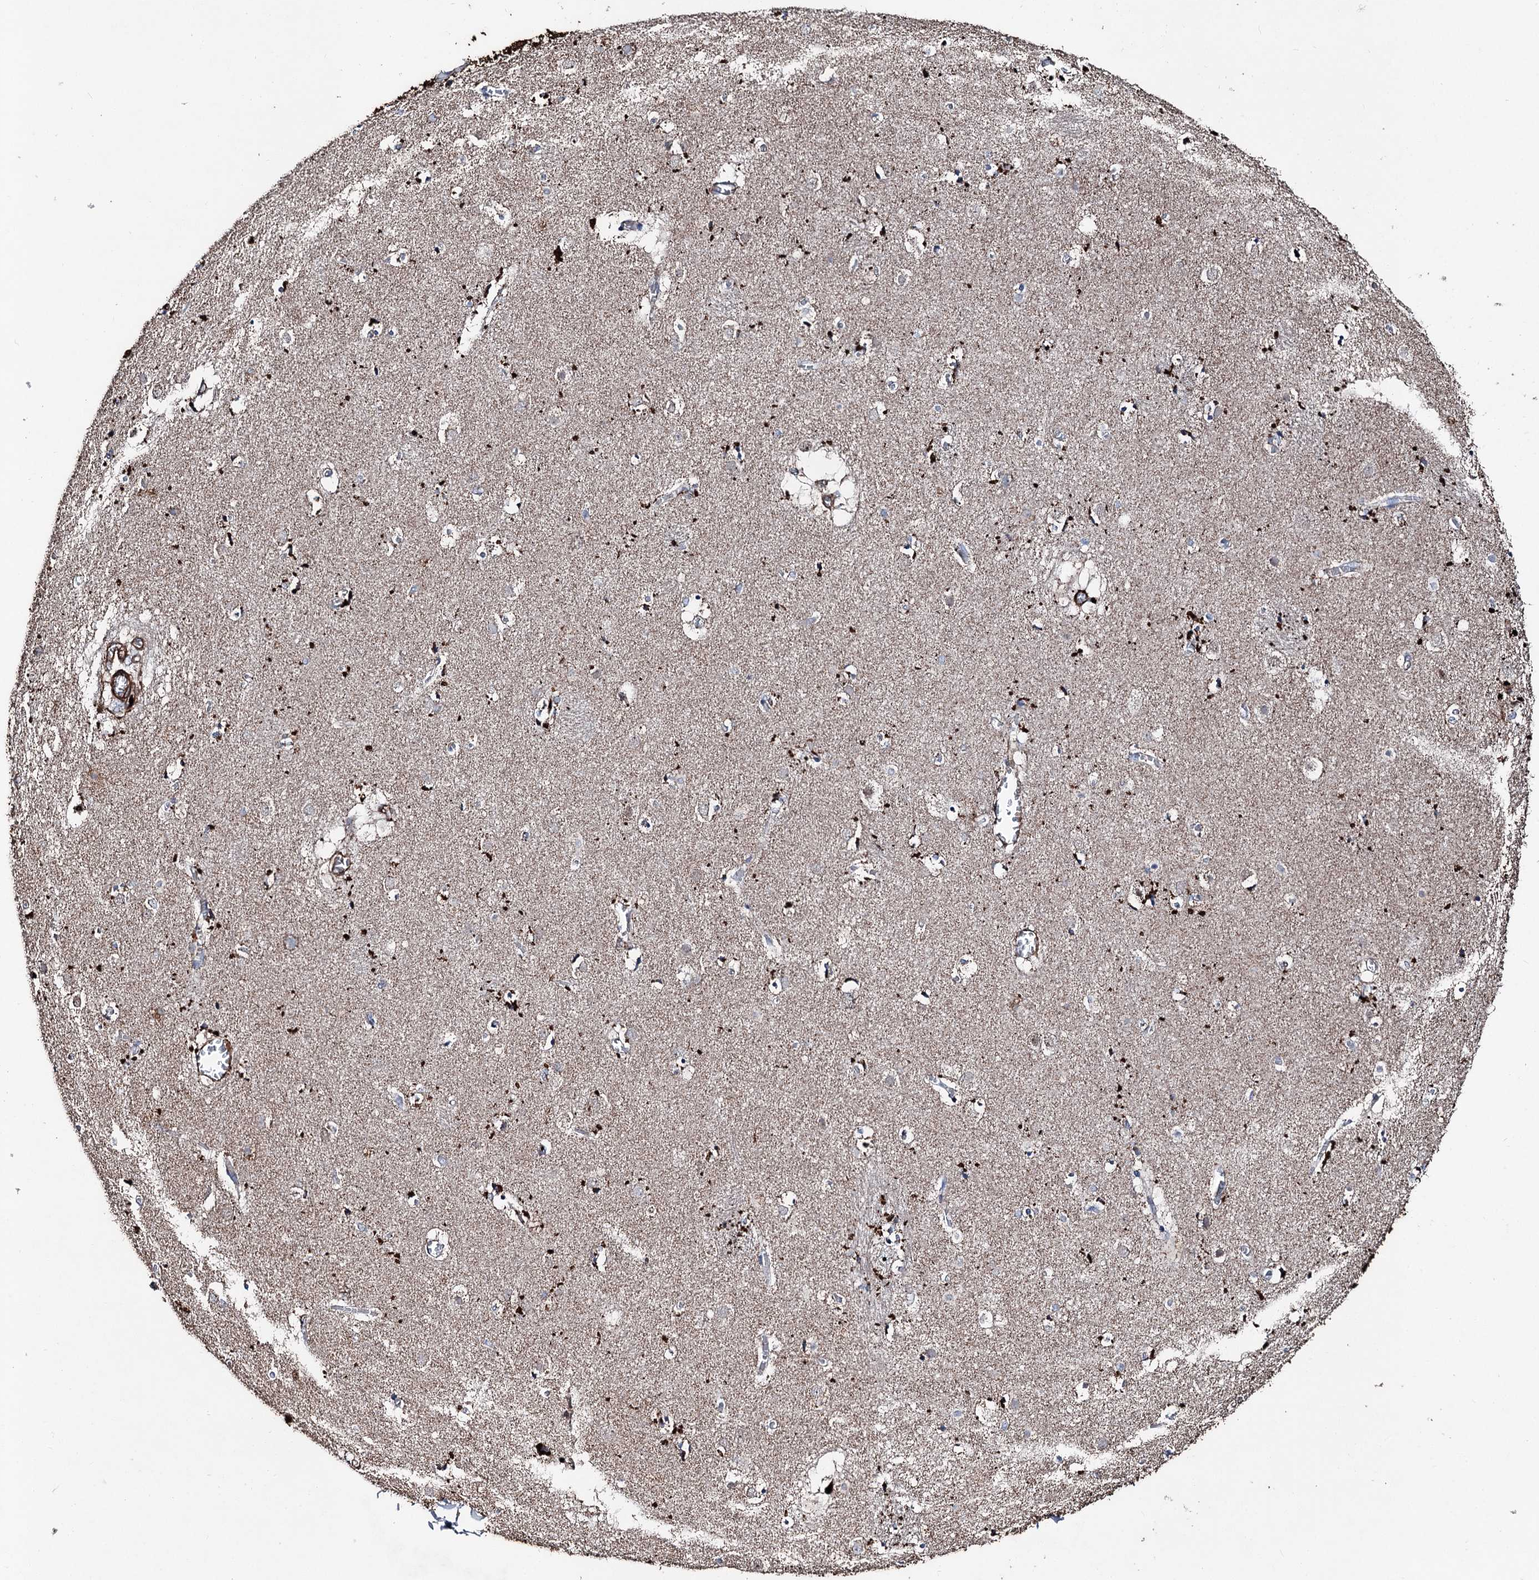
{"staining": {"intensity": "moderate", "quantity": "<25%", "location": "cytoplasmic/membranous"}, "tissue": "caudate", "cell_type": "Glial cells", "image_type": "normal", "snomed": [{"axis": "morphology", "description": "Normal tissue, NOS"}, {"axis": "topography", "description": "Lateral ventricle wall"}], "caption": "The image shows staining of normal caudate, revealing moderate cytoplasmic/membranous protein expression (brown color) within glial cells. The staining is performed using DAB (3,3'-diaminobenzidine) brown chromogen to label protein expression. The nuclei are counter-stained blue using hematoxylin.", "gene": "DDIAS", "patient": {"sex": "male", "age": 70}}